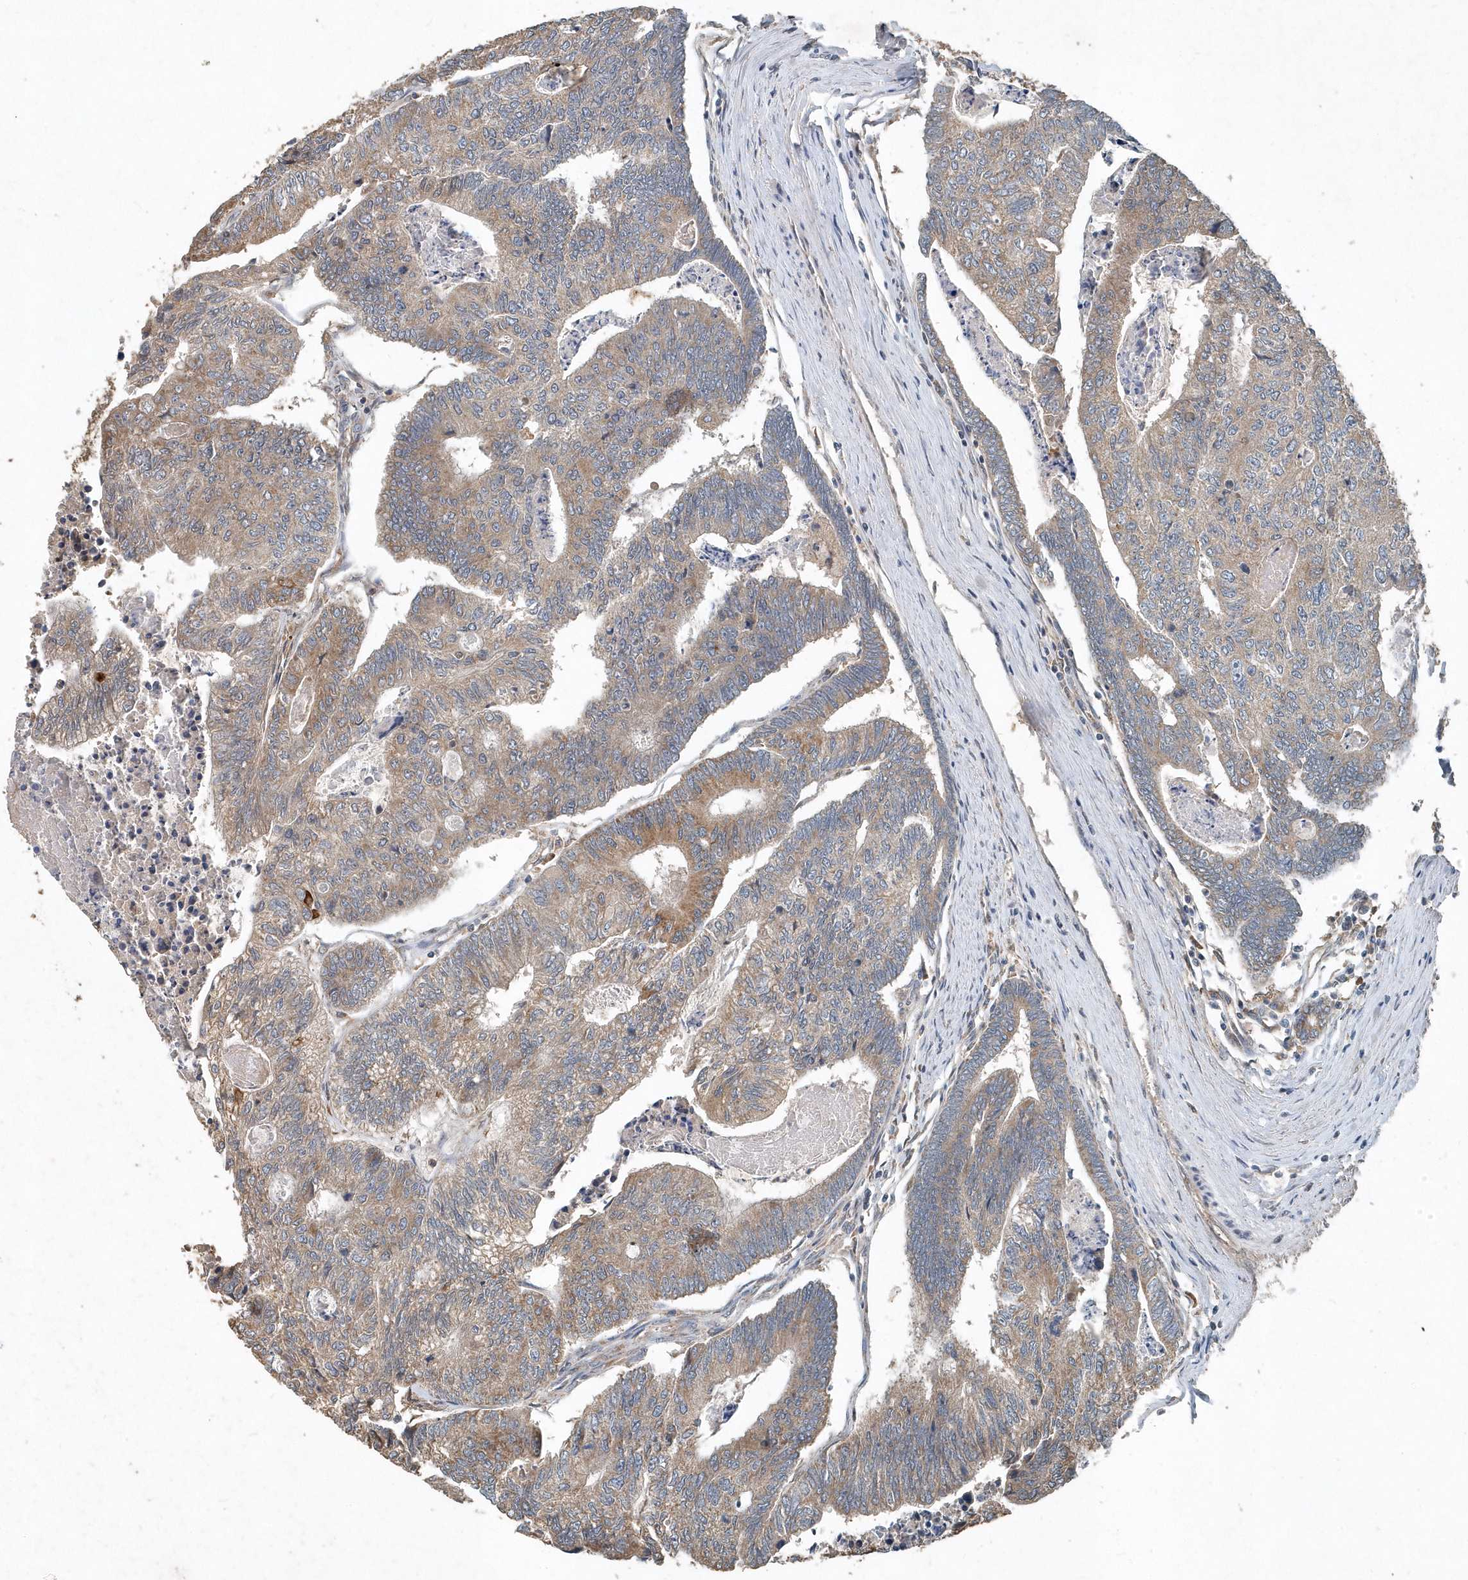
{"staining": {"intensity": "weak", "quantity": ">75%", "location": "cytoplasmic/membranous"}, "tissue": "colorectal cancer", "cell_type": "Tumor cells", "image_type": "cancer", "snomed": [{"axis": "morphology", "description": "Adenocarcinoma, NOS"}, {"axis": "topography", "description": "Colon"}], "caption": "An image showing weak cytoplasmic/membranous staining in approximately >75% of tumor cells in adenocarcinoma (colorectal), as visualized by brown immunohistochemical staining.", "gene": "SCFD2", "patient": {"sex": "female", "age": 67}}